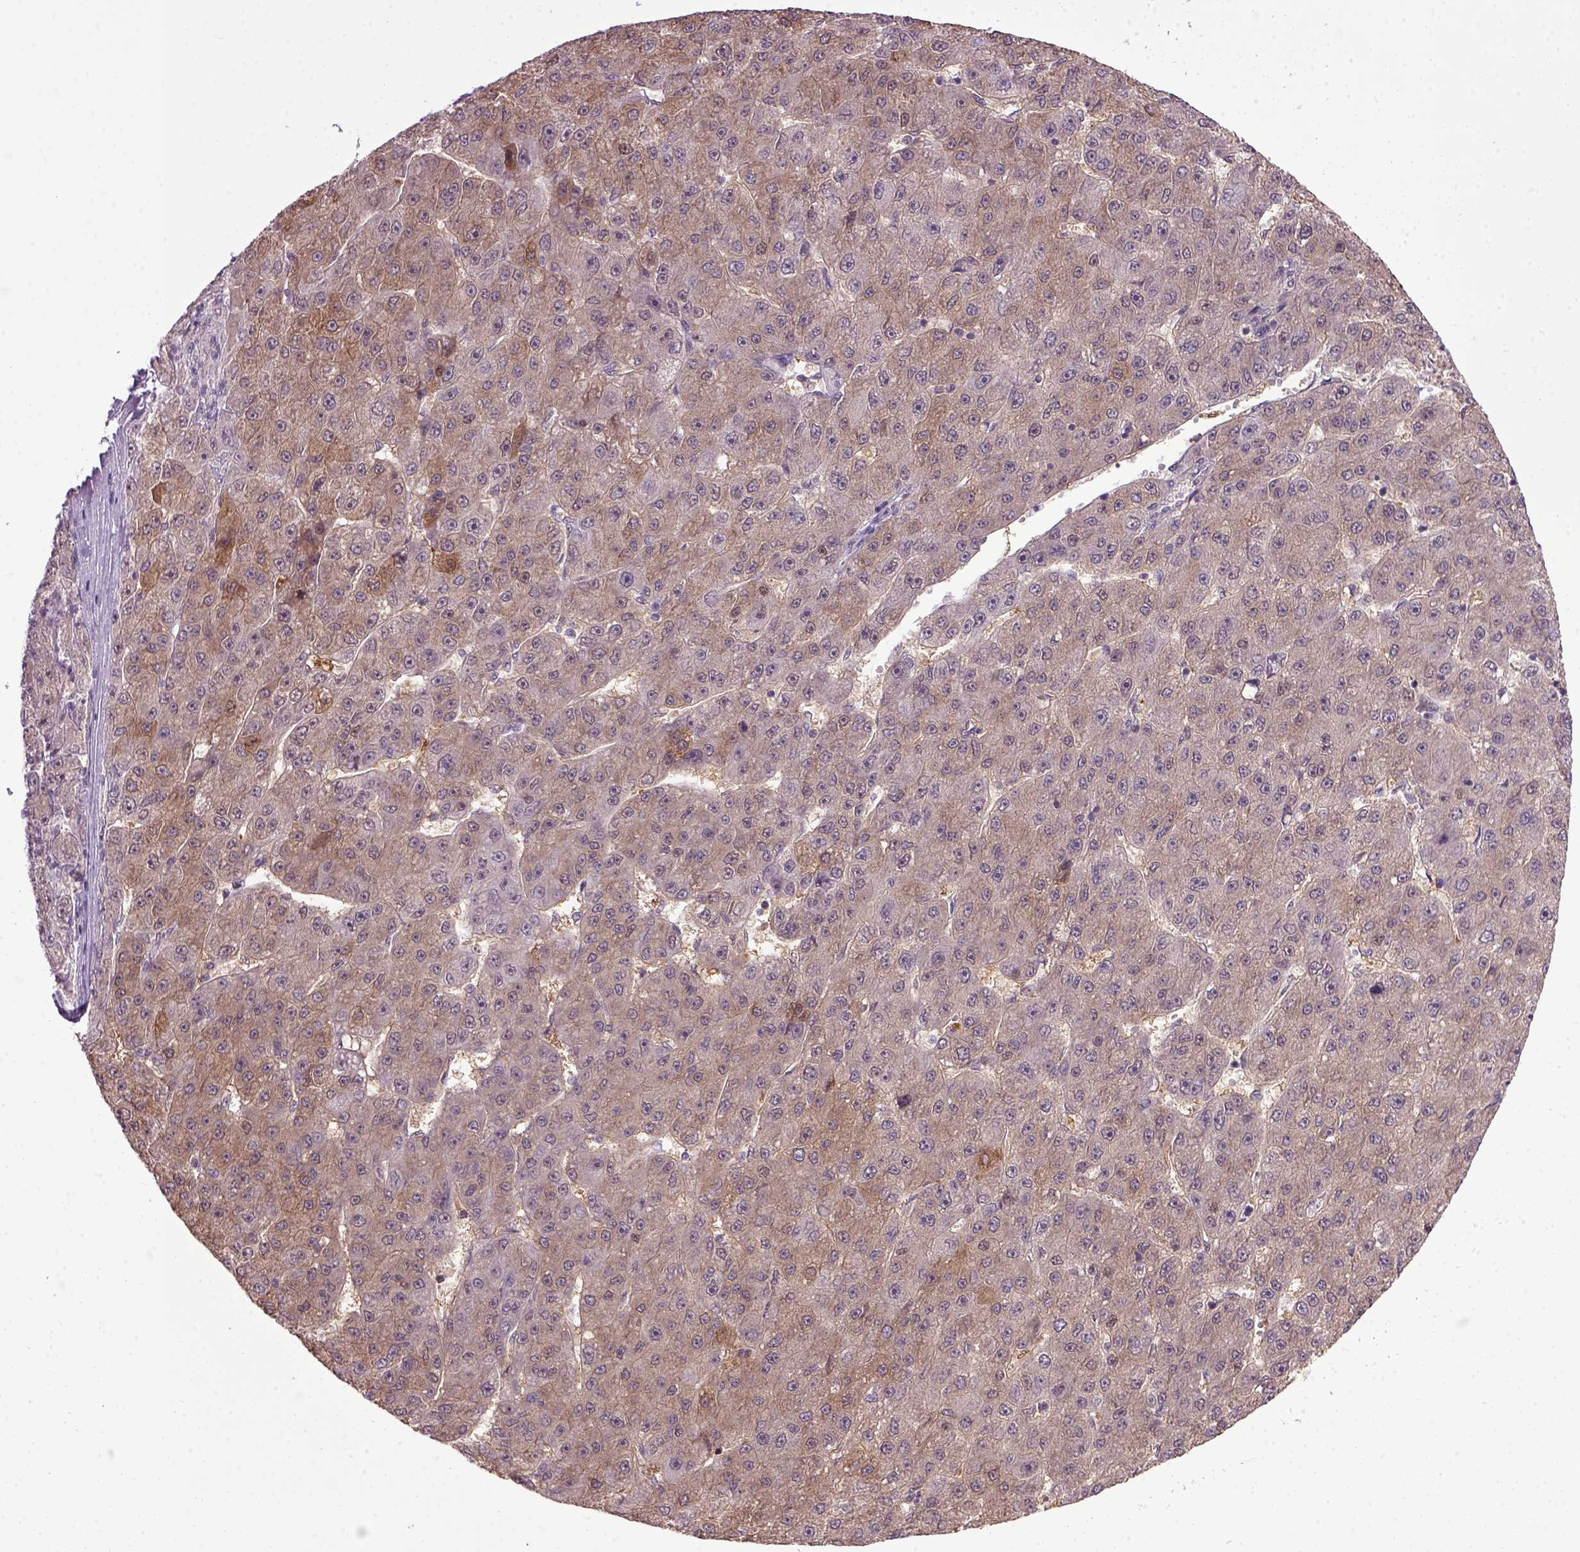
{"staining": {"intensity": "weak", "quantity": ">75%", "location": "cytoplasmic/membranous"}, "tissue": "liver cancer", "cell_type": "Tumor cells", "image_type": "cancer", "snomed": [{"axis": "morphology", "description": "Carcinoma, Hepatocellular, NOS"}, {"axis": "topography", "description": "Liver"}], "caption": "There is low levels of weak cytoplasmic/membranous staining in tumor cells of liver hepatocellular carcinoma, as demonstrated by immunohistochemical staining (brown color).", "gene": "RAB43", "patient": {"sex": "male", "age": 67}}